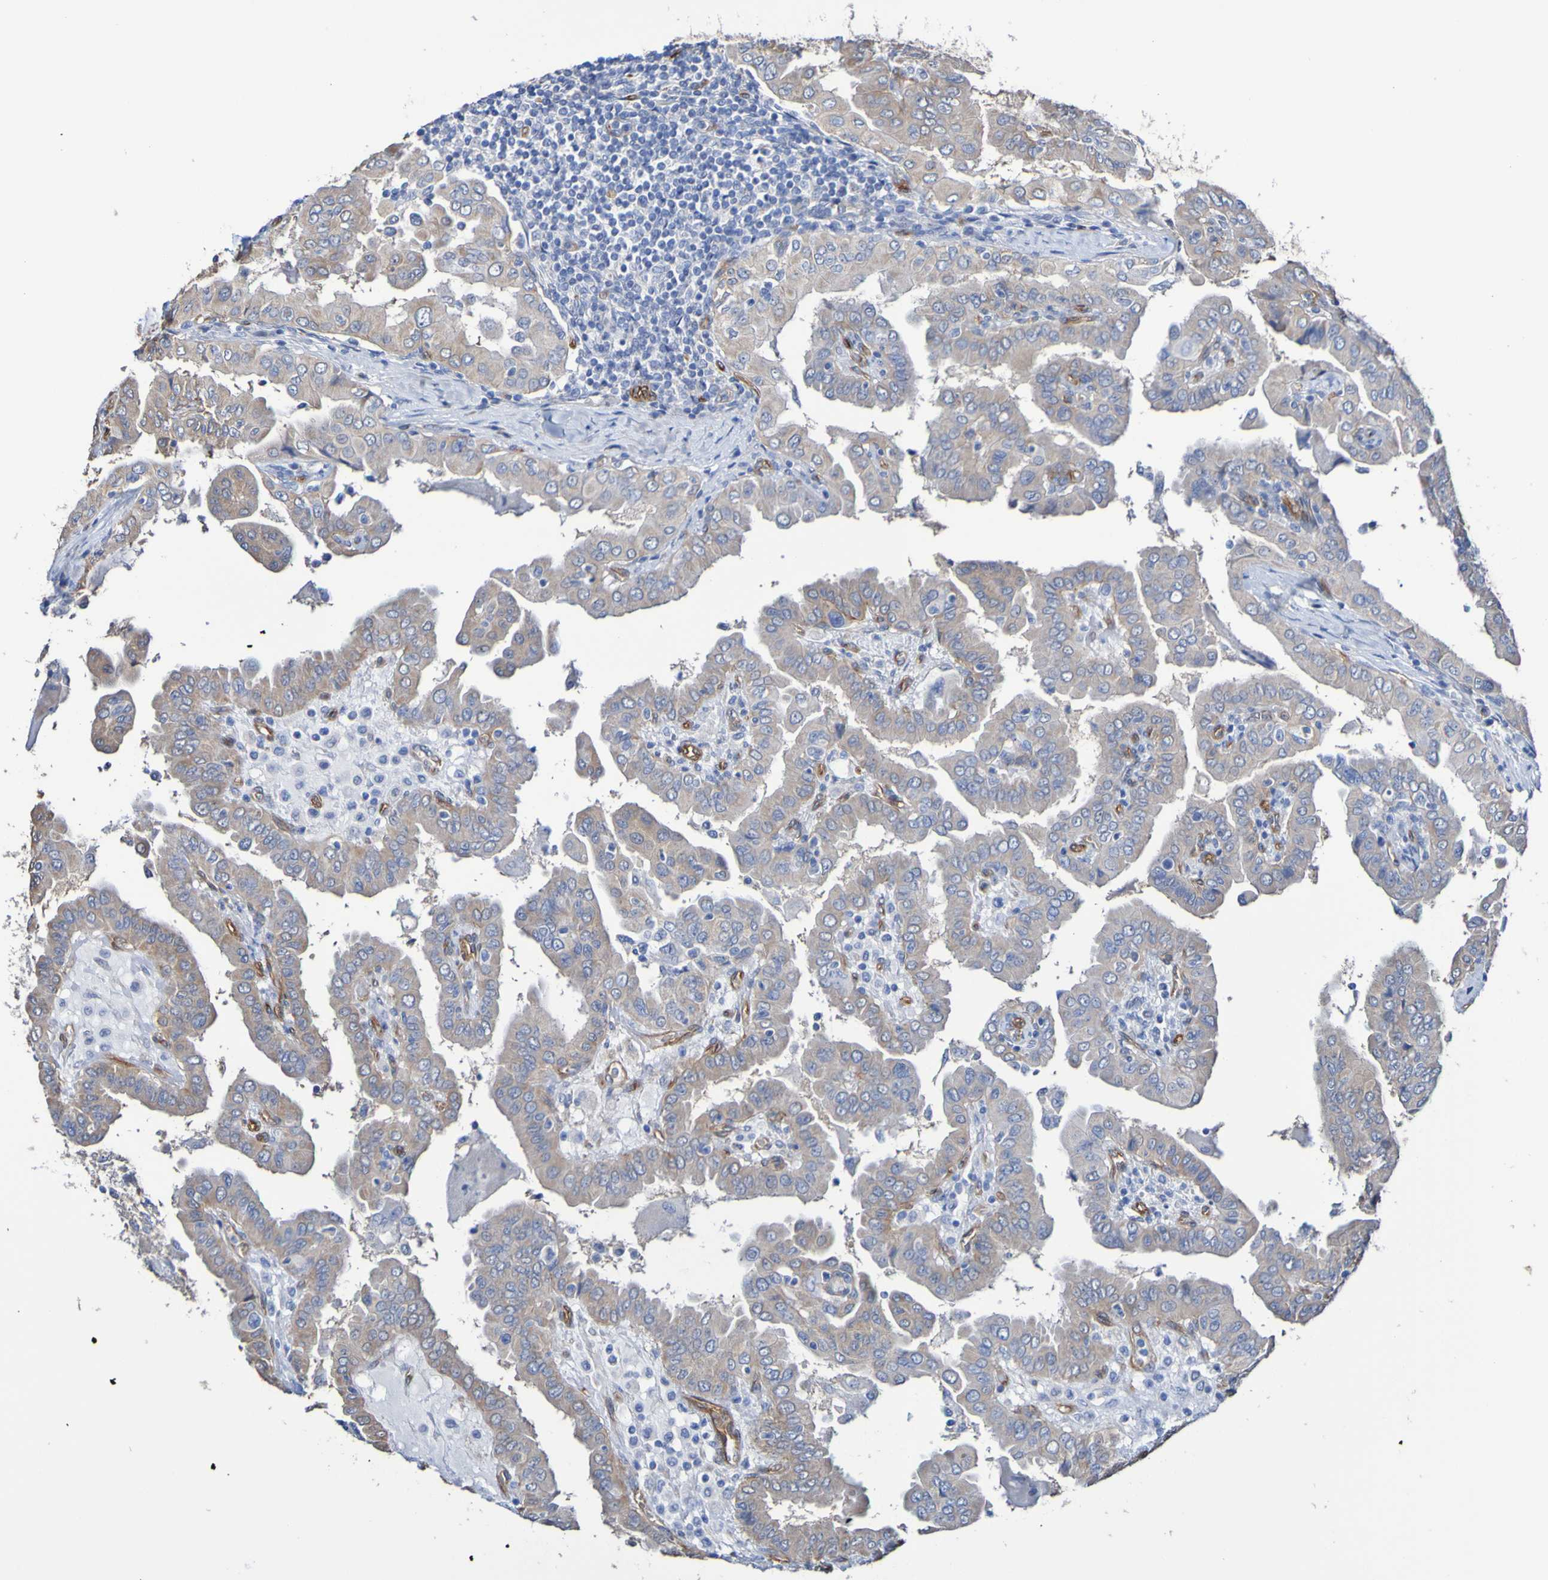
{"staining": {"intensity": "weak", "quantity": "25%-75%", "location": "cytoplasmic/membranous"}, "tissue": "thyroid cancer", "cell_type": "Tumor cells", "image_type": "cancer", "snomed": [{"axis": "morphology", "description": "Papillary adenocarcinoma, NOS"}, {"axis": "topography", "description": "Thyroid gland"}], "caption": "Protein staining reveals weak cytoplasmic/membranous staining in about 25%-75% of tumor cells in thyroid papillary adenocarcinoma.", "gene": "ELMOD3", "patient": {"sex": "male", "age": 33}}